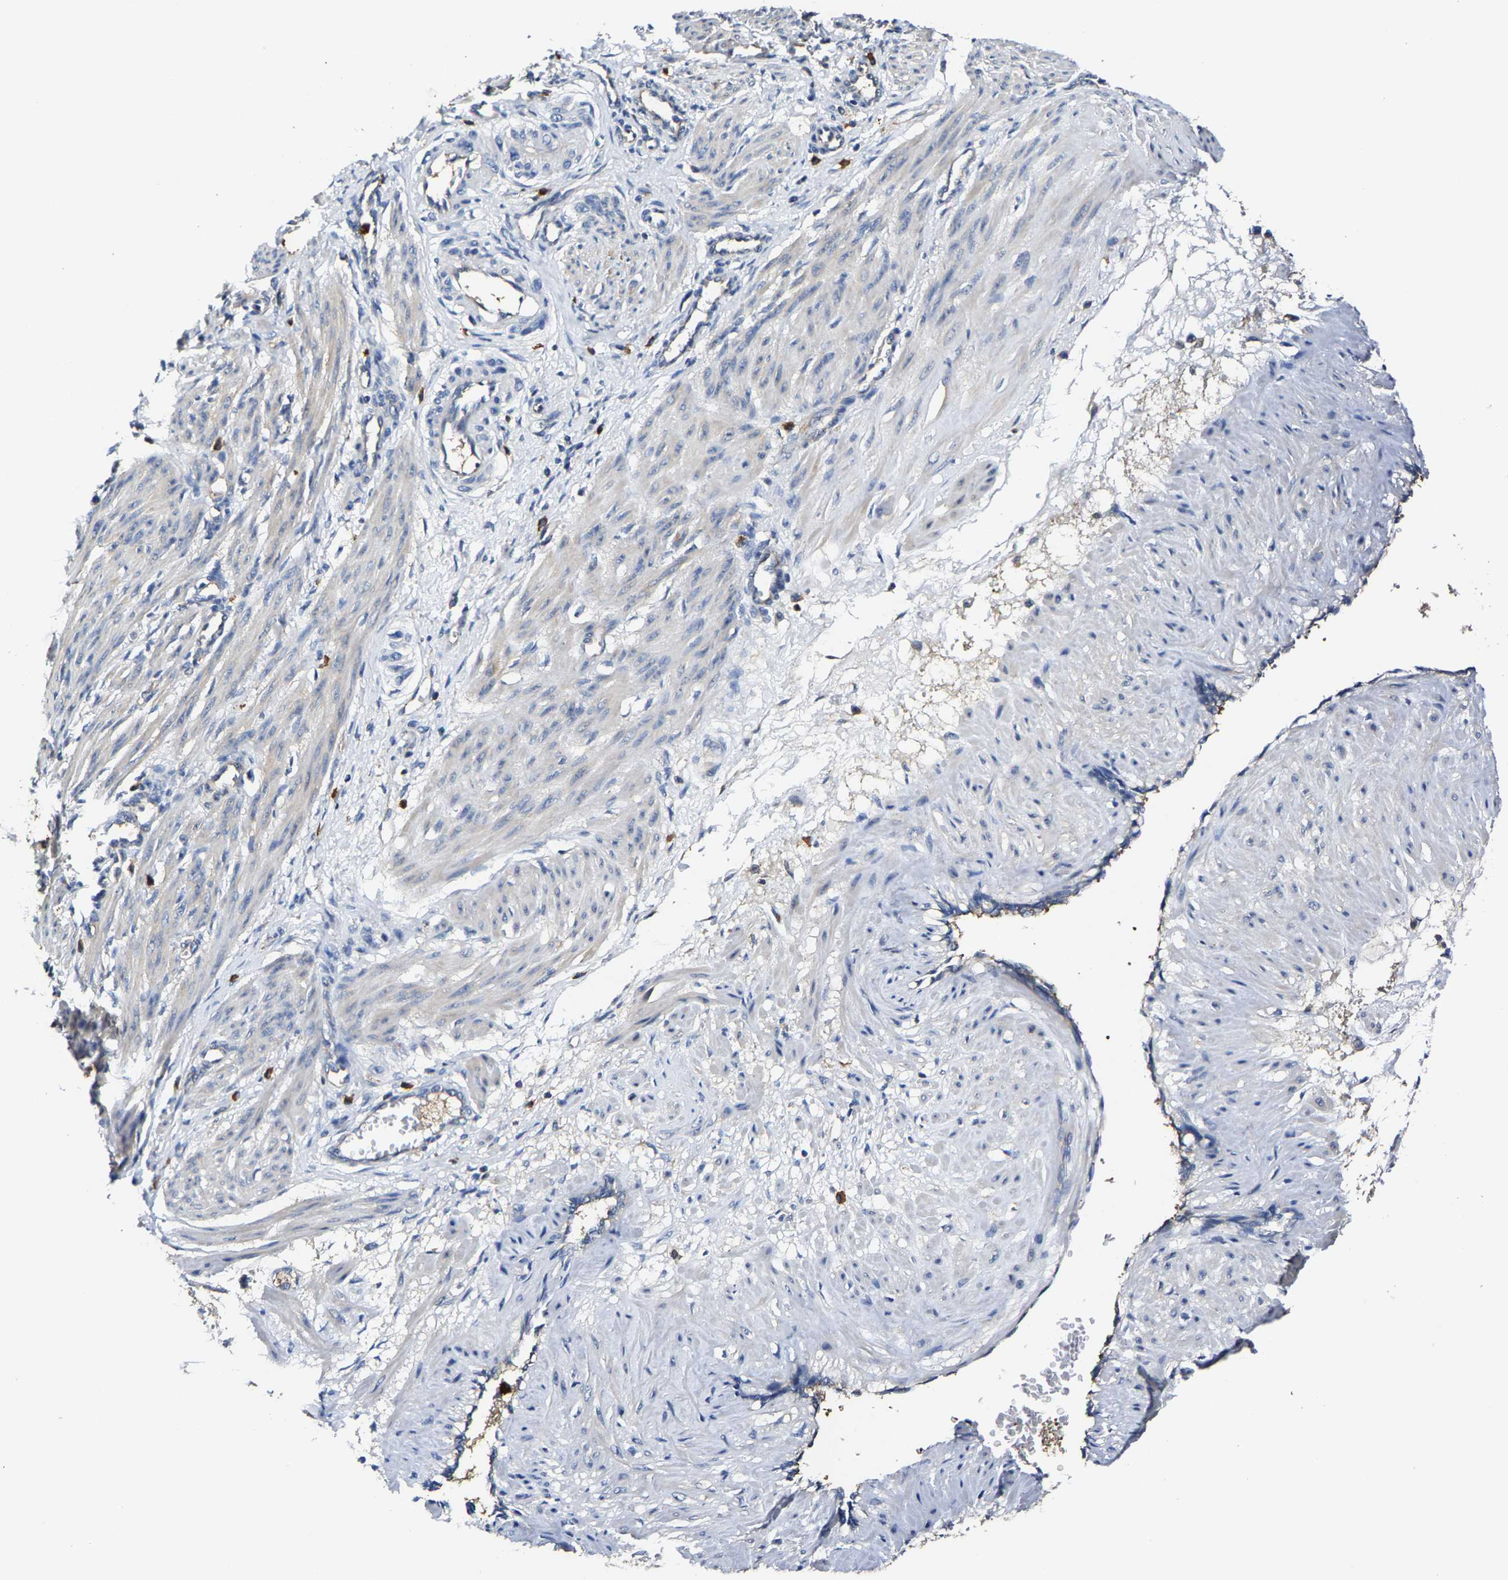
{"staining": {"intensity": "negative", "quantity": "none", "location": "none"}, "tissue": "smooth muscle", "cell_type": "Smooth muscle cells", "image_type": "normal", "snomed": [{"axis": "morphology", "description": "Normal tissue, NOS"}, {"axis": "topography", "description": "Endometrium"}], "caption": "The micrograph demonstrates no staining of smooth muscle cells in unremarkable smooth muscle. The staining was performed using DAB (3,3'-diaminobenzidine) to visualize the protein expression in brown, while the nuclei were stained in blue with hematoxylin (Magnification: 20x).", "gene": "TRAF6", "patient": {"sex": "female", "age": 33}}